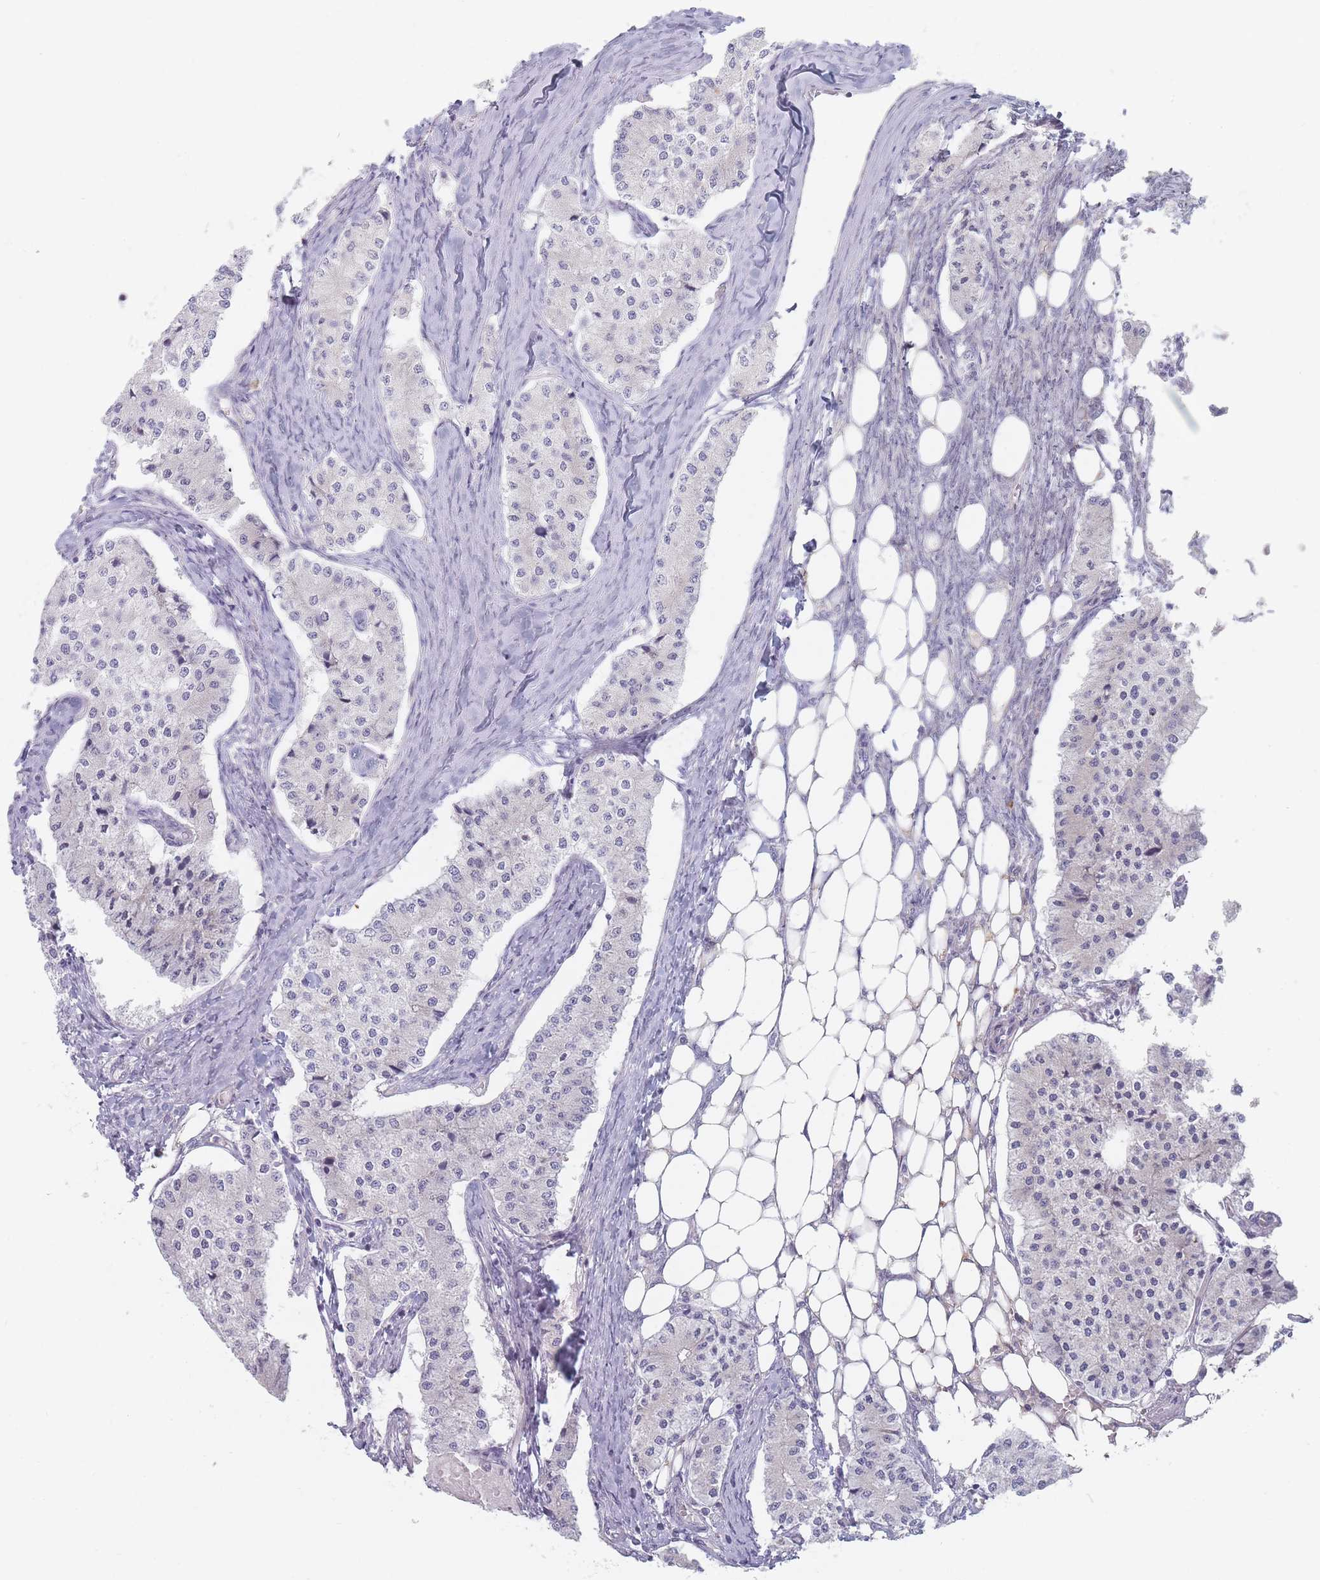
{"staining": {"intensity": "negative", "quantity": "none", "location": "none"}, "tissue": "carcinoid", "cell_type": "Tumor cells", "image_type": "cancer", "snomed": [{"axis": "morphology", "description": "Carcinoid, malignant, NOS"}, {"axis": "topography", "description": "Colon"}], "caption": "There is no significant expression in tumor cells of malignant carcinoid. (Immunohistochemistry, brightfield microscopy, high magnification).", "gene": "SPATS1", "patient": {"sex": "female", "age": 52}}